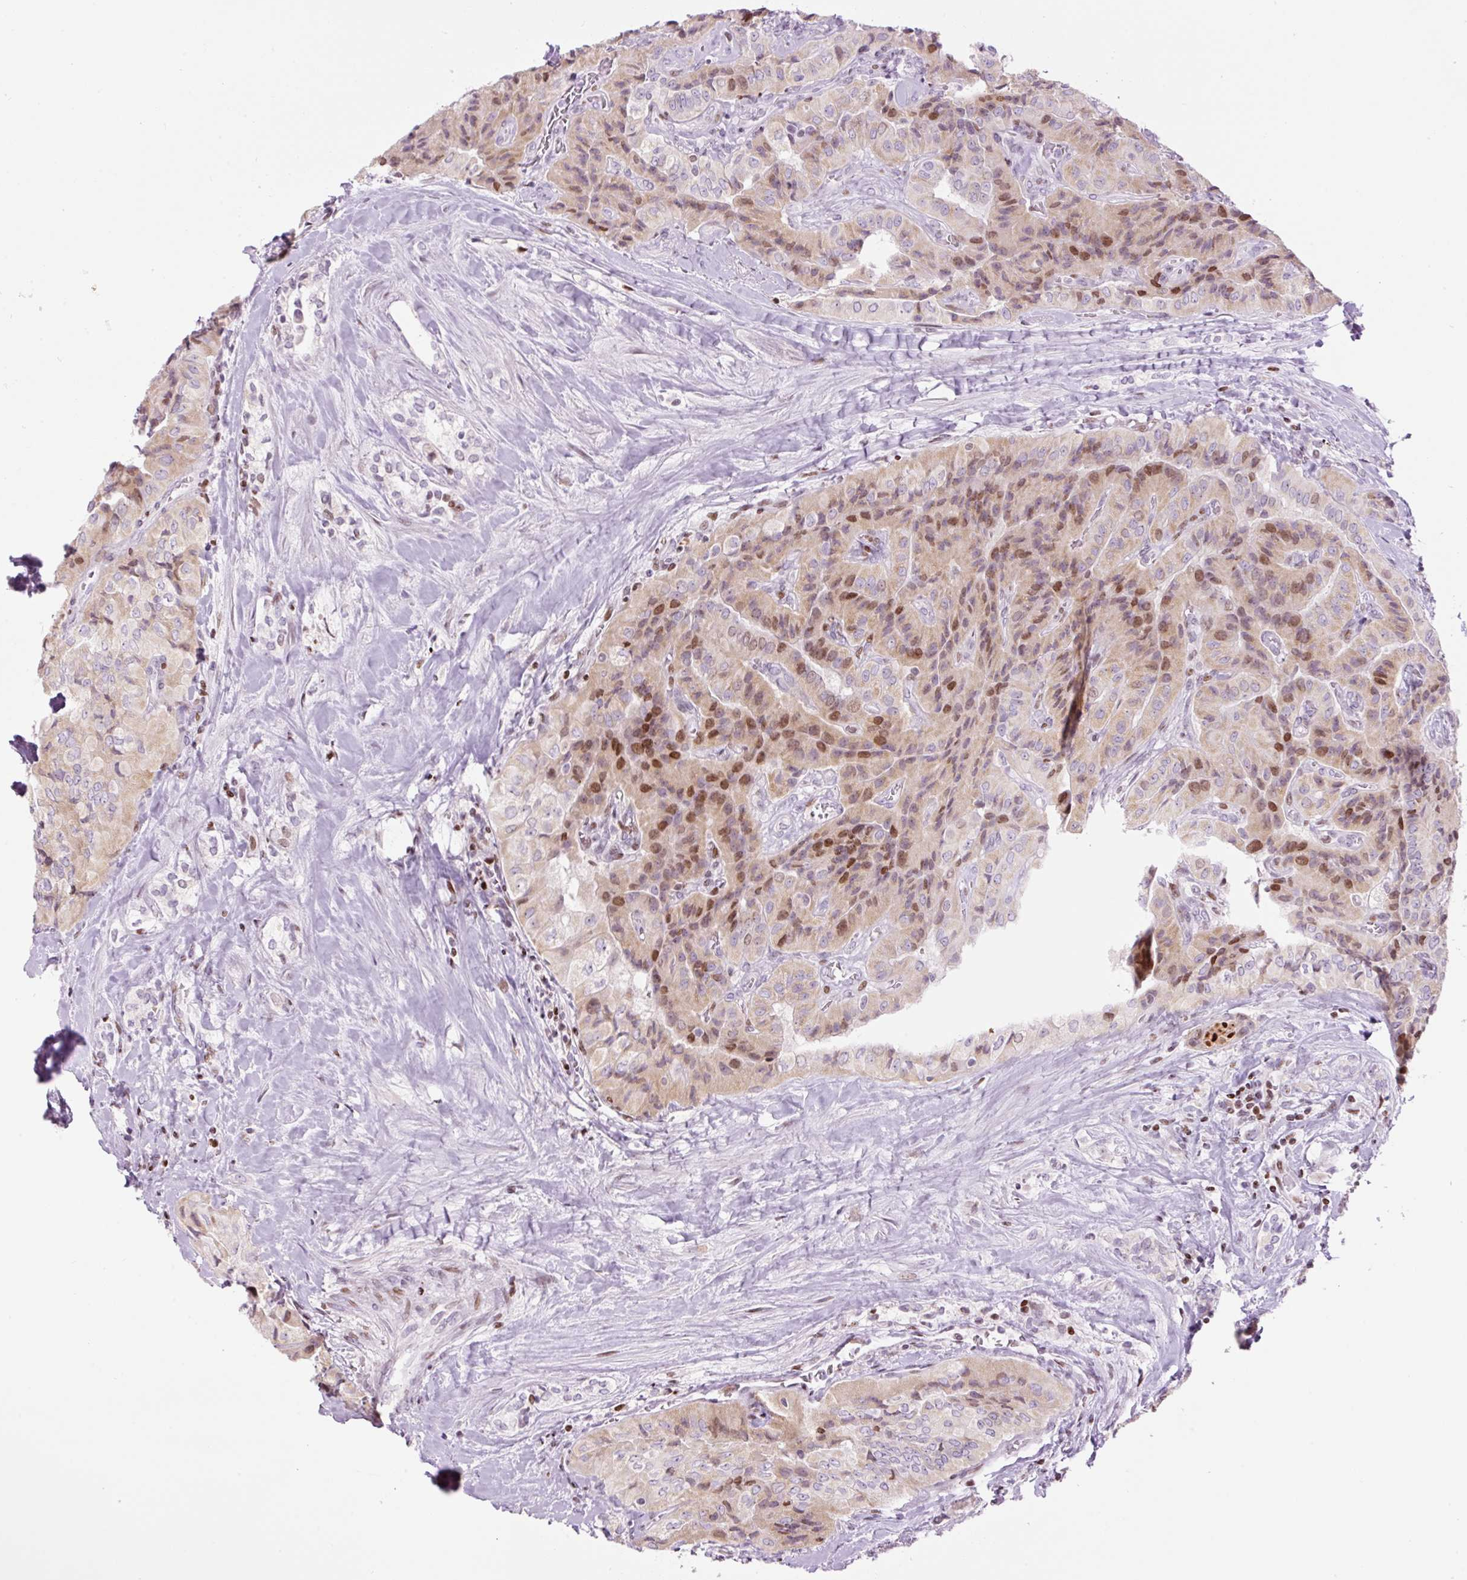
{"staining": {"intensity": "moderate", "quantity": "25%-75%", "location": "nuclear"}, "tissue": "thyroid cancer", "cell_type": "Tumor cells", "image_type": "cancer", "snomed": [{"axis": "morphology", "description": "Normal tissue, NOS"}, {"axis": "morphology", "description": "Papillary adenocarcinoma, NOS"}, {"axis": "topography", "description": "Thyroid gland"}], "caption": "Immunohistochemistry (IHC) of human thyroid cancer exhibits medium levels of moderate nuclear expression in about 25%-75% of tumor cells.", "gene": "TMEM177", "patient": {"sex": "female", "age": 59}}